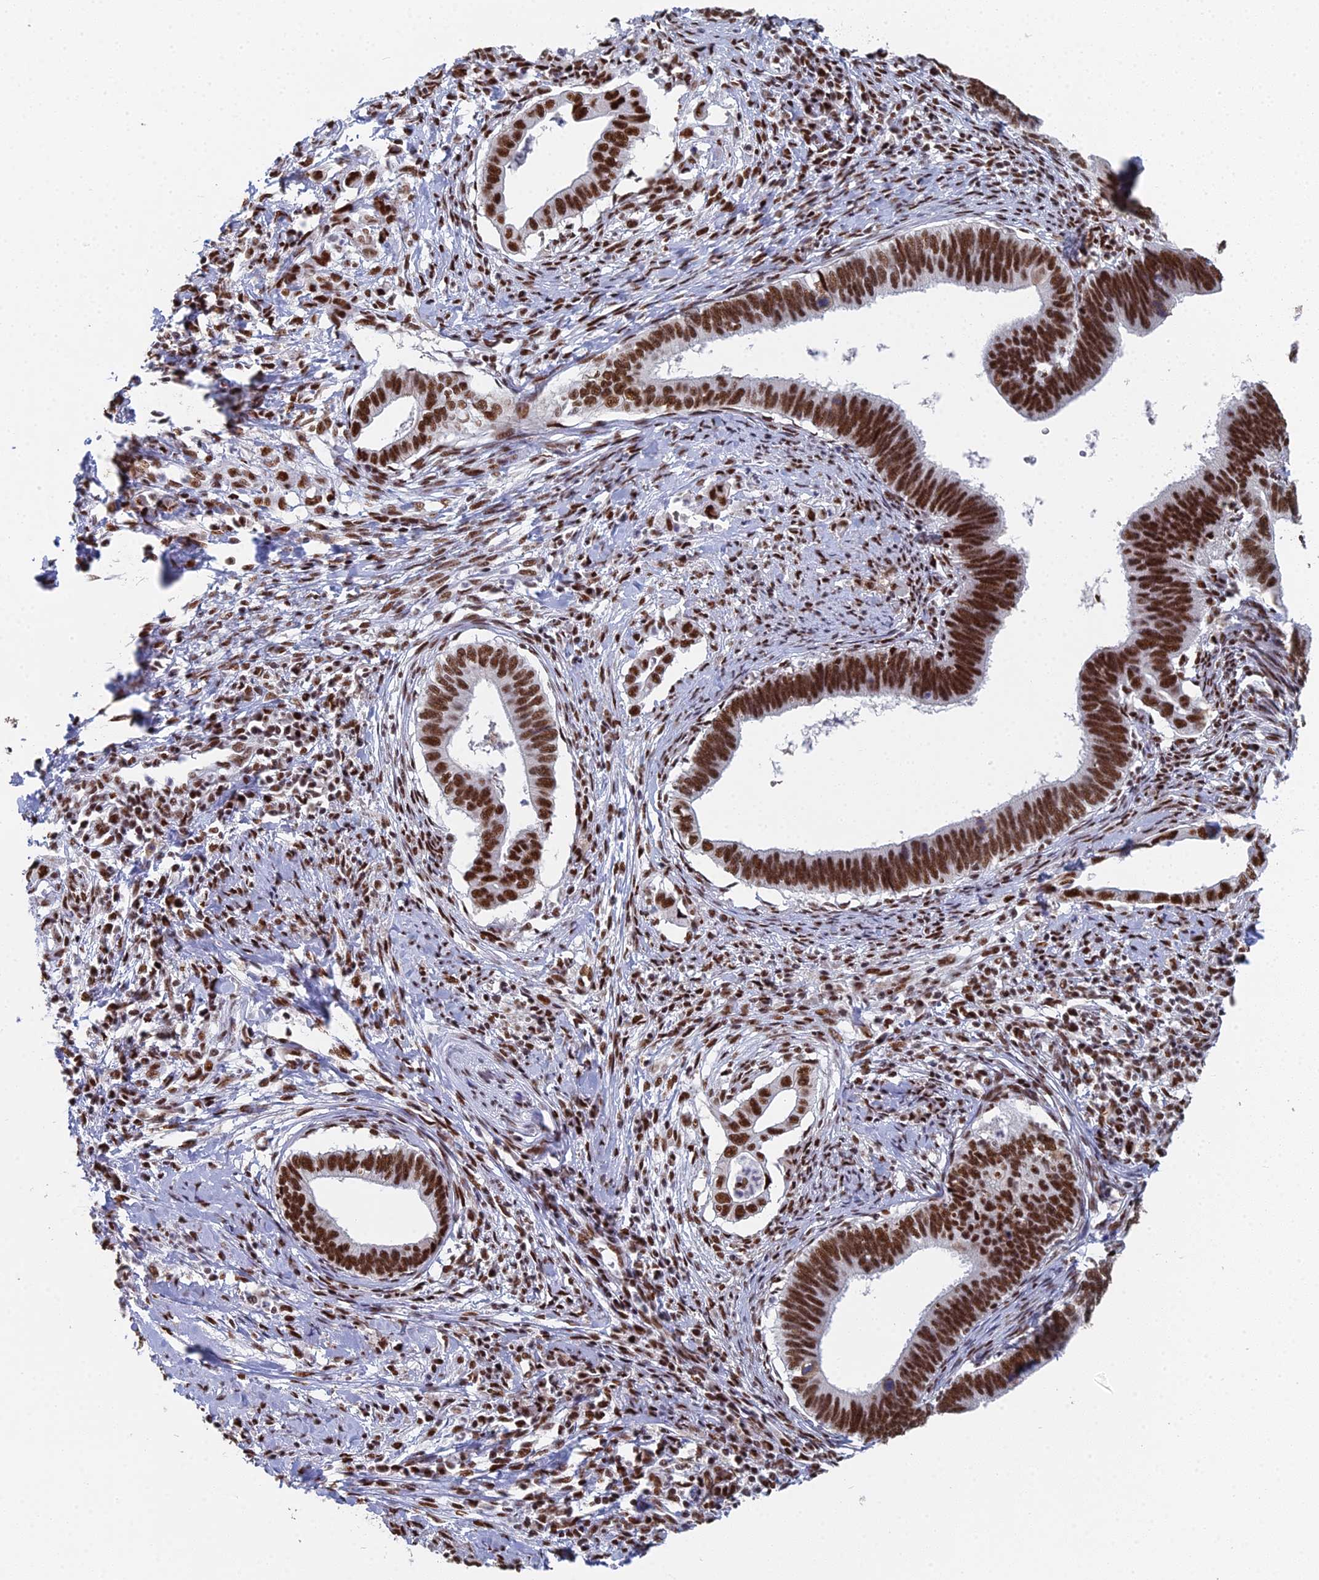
{"staining": {"intensity": "strong", "quantity": ">75%", "location": "nuclear"}, "tissue": "cervical cancer", "cell_type": "Tumor cells", "image_type": "cancer", "snomed": [{"axis": "morphology", "description": "Adenocarcinoma, NOS"}, {"axis": "topography", "description": "Cervix"}], "caption": "IHC (DAB) staining of adenocarcinoma (cervical) reveals strong nuclear protein positivity in approximately >75% of tumor cells. (brown staining indicates protein expression, while blue staining denotes nuclei).", "gene": "SF3B3", "patient": {"sex": "female", "age": 42}}